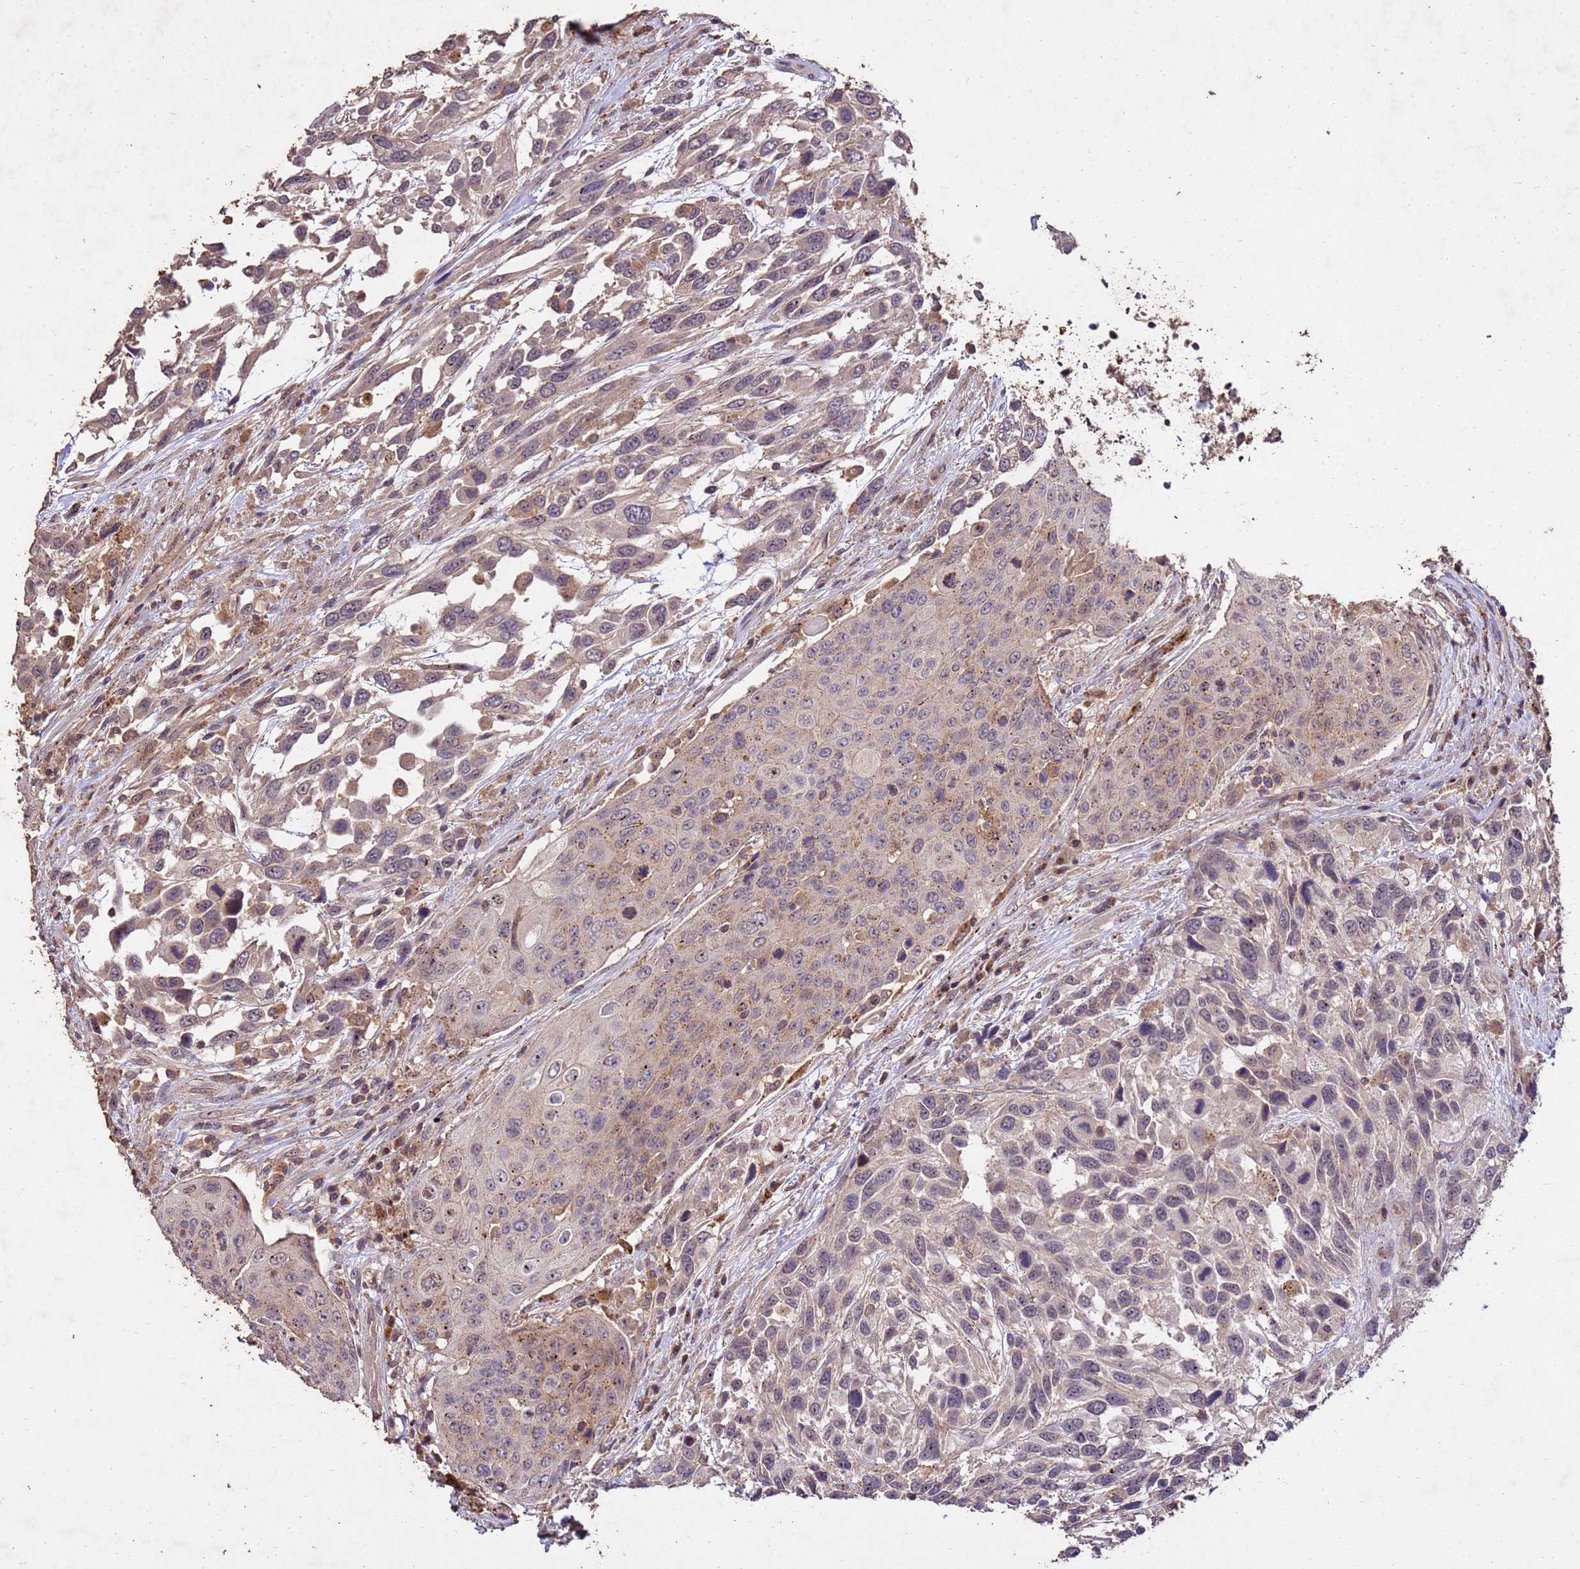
{"staining": {"intensity": "weak", "quantity": ">75%", "location": "cytoplasmic/membranous"}, "tissue": "urothelial cancer", "cell_type": "Tumor cells", "image_type": "cancer", "snomed": [{"axis": "morphology", "description": "Urothelial carcinoma, High grade"}, {"axis": "topography", "description": "Urinary bladder"}], "caption": "Immunohistochemical staining of human urothelial carcinoma (high-grade) reveals low levels of weak cytoplasmic/membranous protein staining in about >75% of tumor cells.", "gene": "TOR4A", "patient": {"sex": "female", "age": 70}}